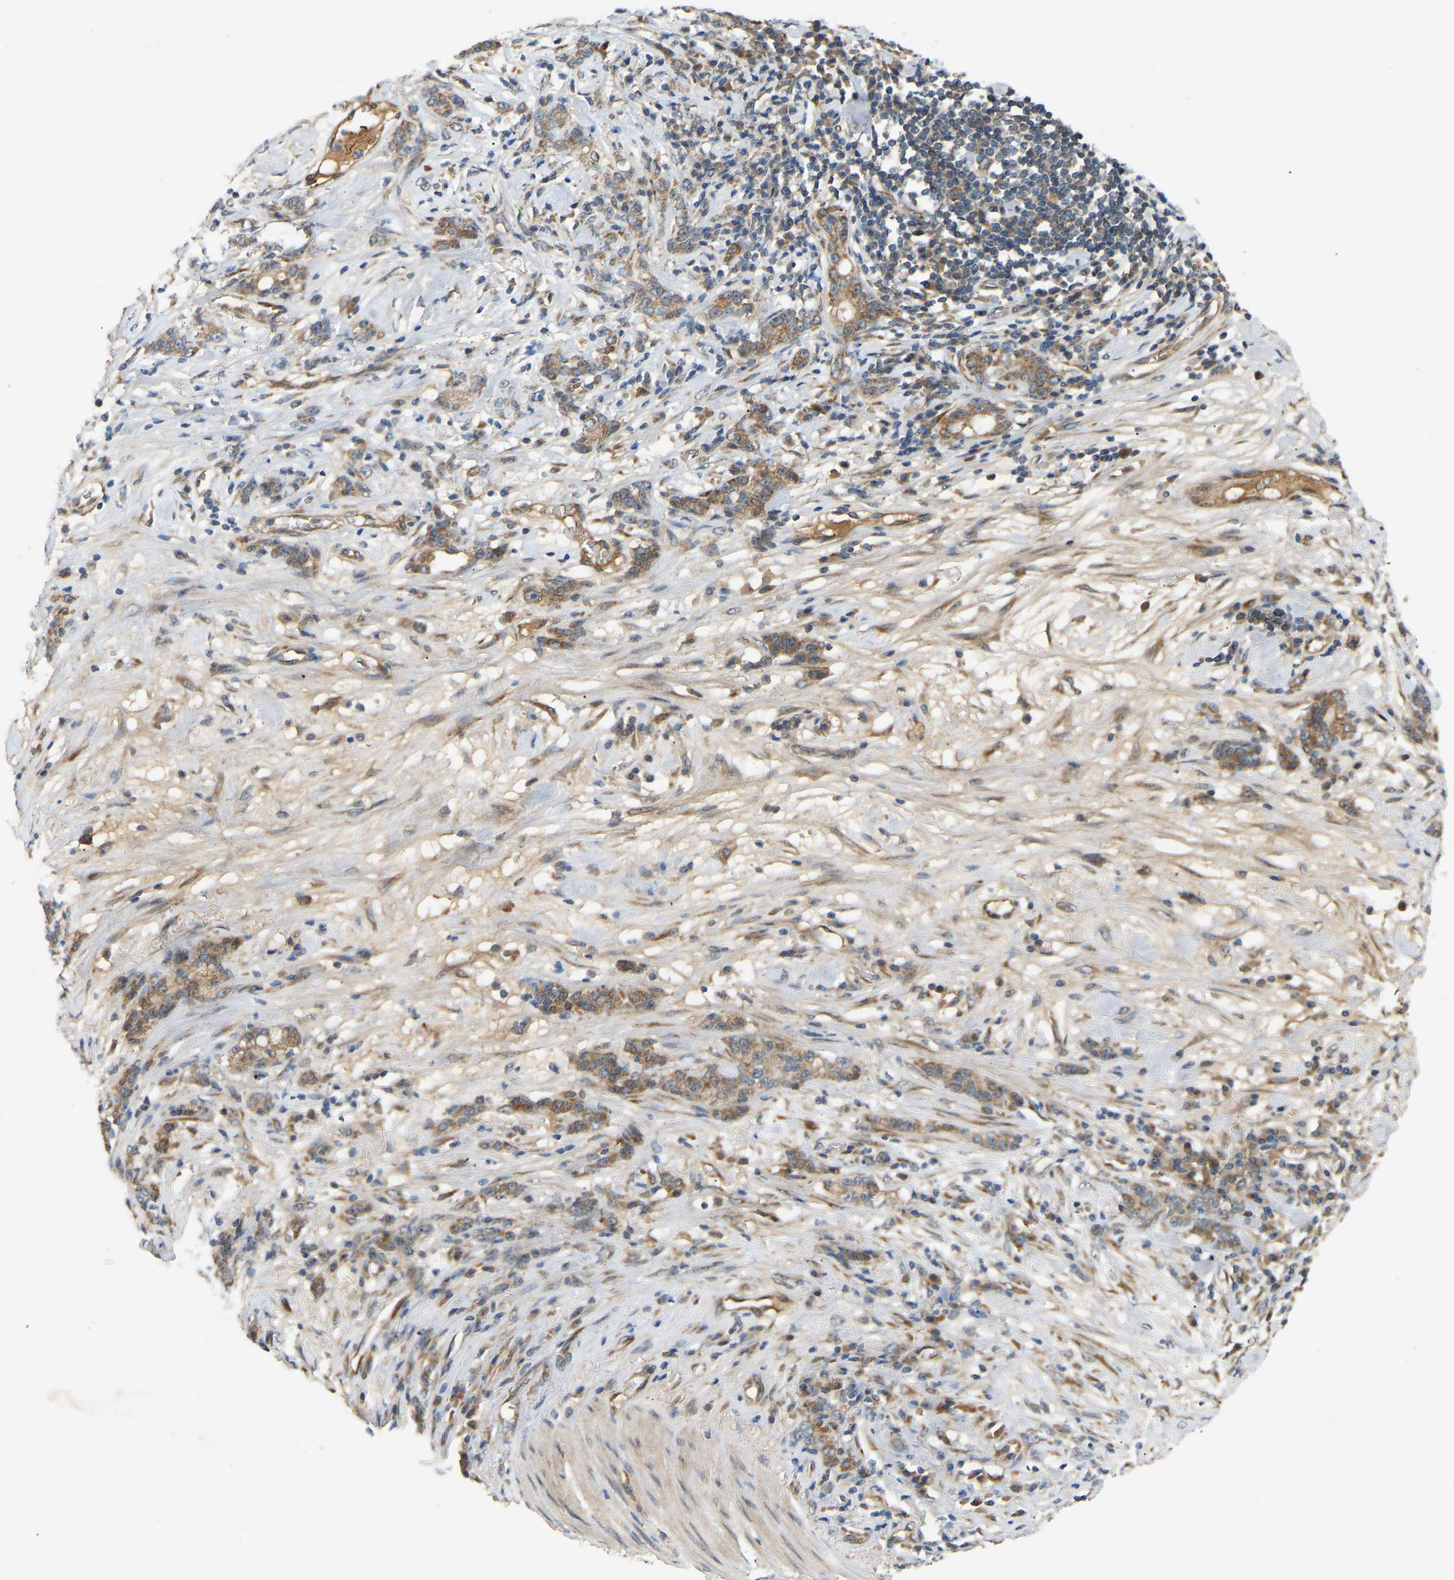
{"staining": {"intensity": "weak", "quantity": ">75%", "location": "cytoplasmic/membranous"}, "tissue": "stomach cancer", "cell_type": "Tumor cells", "image_type": "cancer", "snomed": [{"axis": "morphology", "description": "Adenocarcinoma, NOS"}, {"axis": "topography", "description": "Stomach, lower"}], "caption": "This is a photomicrograph of immunohistochemistry staining of stomach adenocarcinoma, which shows weak positivity in the cytoplasmic/membranous of tumor cells.", "gene": "PTCD1", "patient": {"sex": "male", "age": 88}}